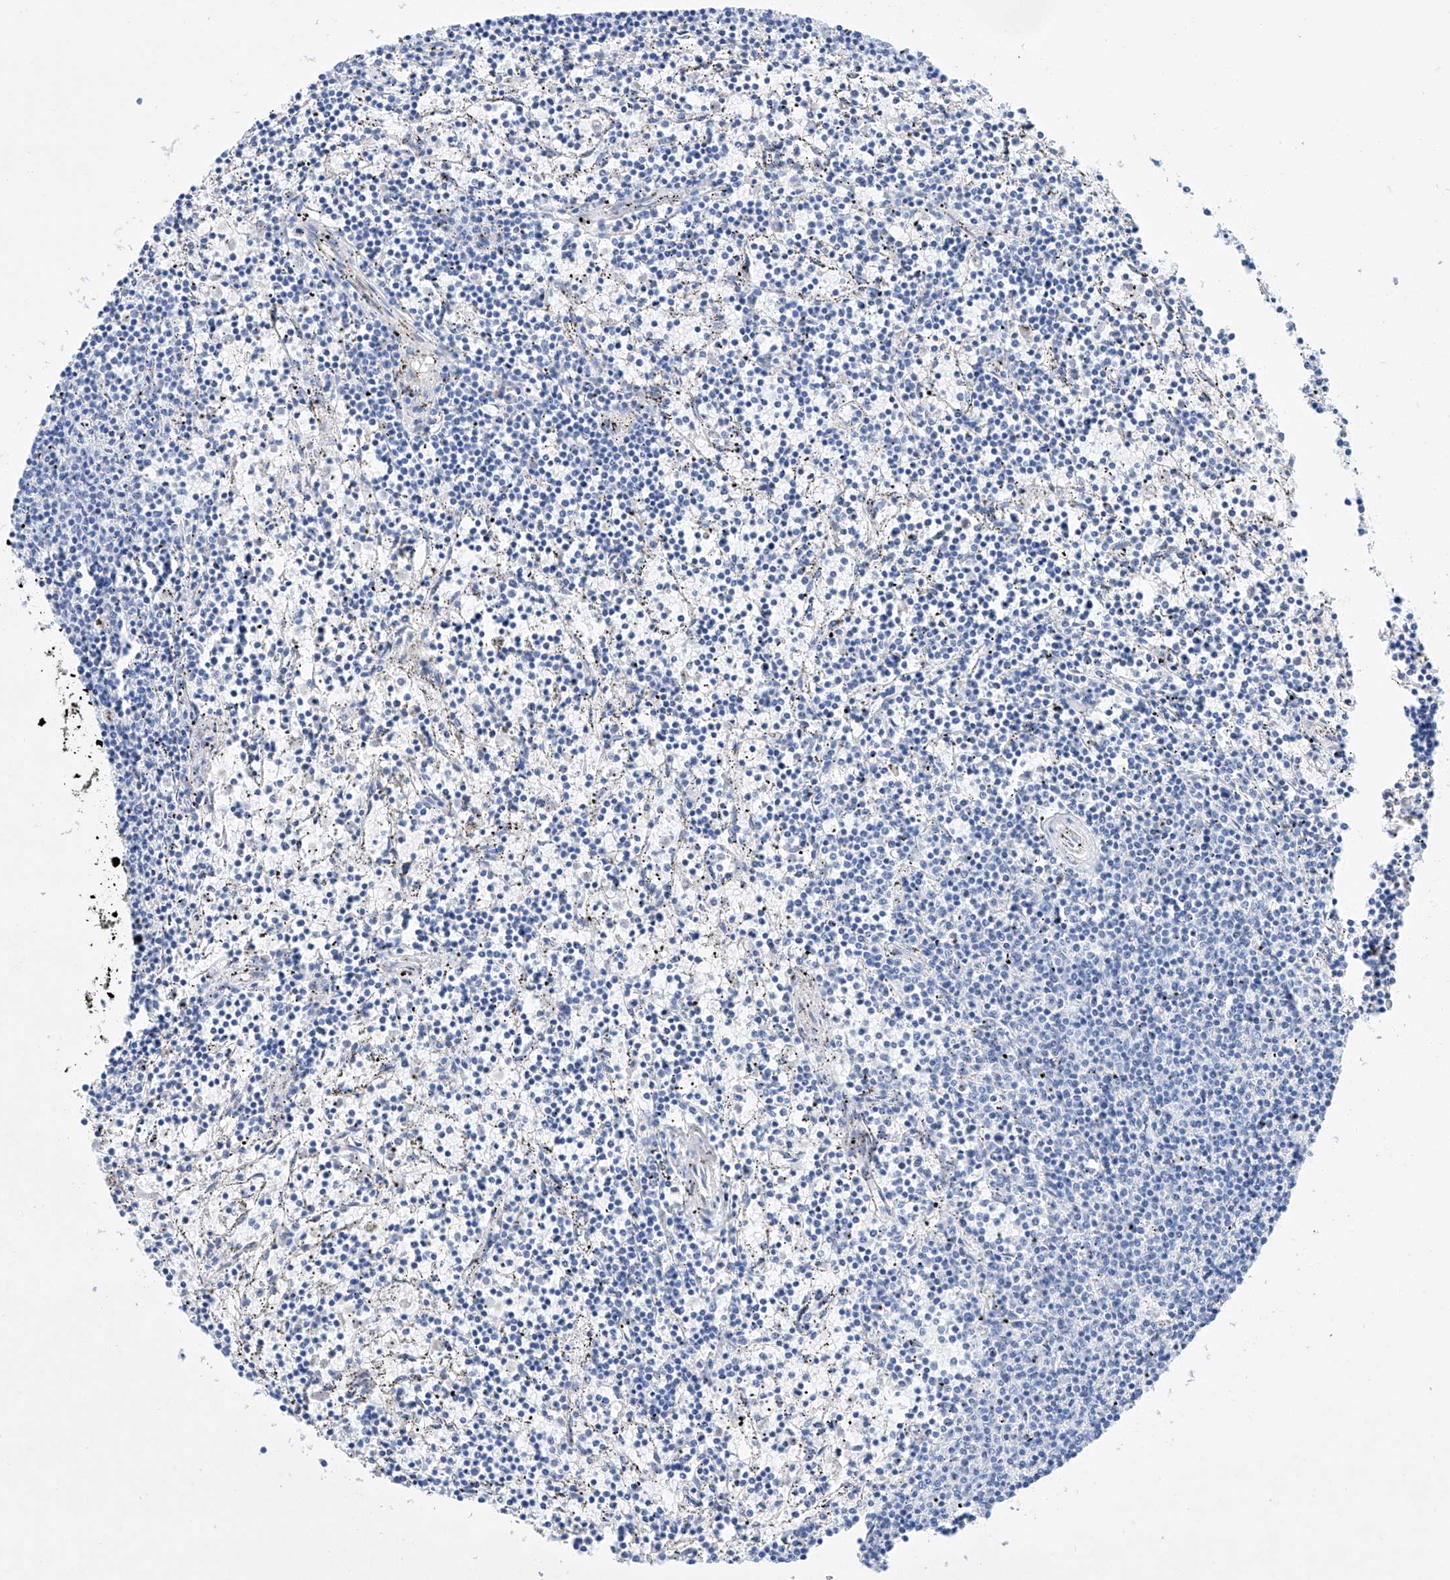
{"staining": {"intensity": "negative", "quantity": "none", "location": "none"}, "tissue": "lymphoma", "cell_type": "Tumor cells", "image_type": "cancer", "snomed": [{"axis": "morphology", "description": "Malignant lymphoma, non-Hodgkin's type, Low grade"}, {"axis": "topography", "description": "Spleen"}], "caption": "Immunohistochemical staining of low-grade malignant lymphoma, non-Hodgkin's type demonstrates no significant staining in tumor cells. (Brightfield microscopy of DAB immunohistochemistry at high magnification).", "gene": "LURAP1", "patient": {"sex": "female", "age": 50}}